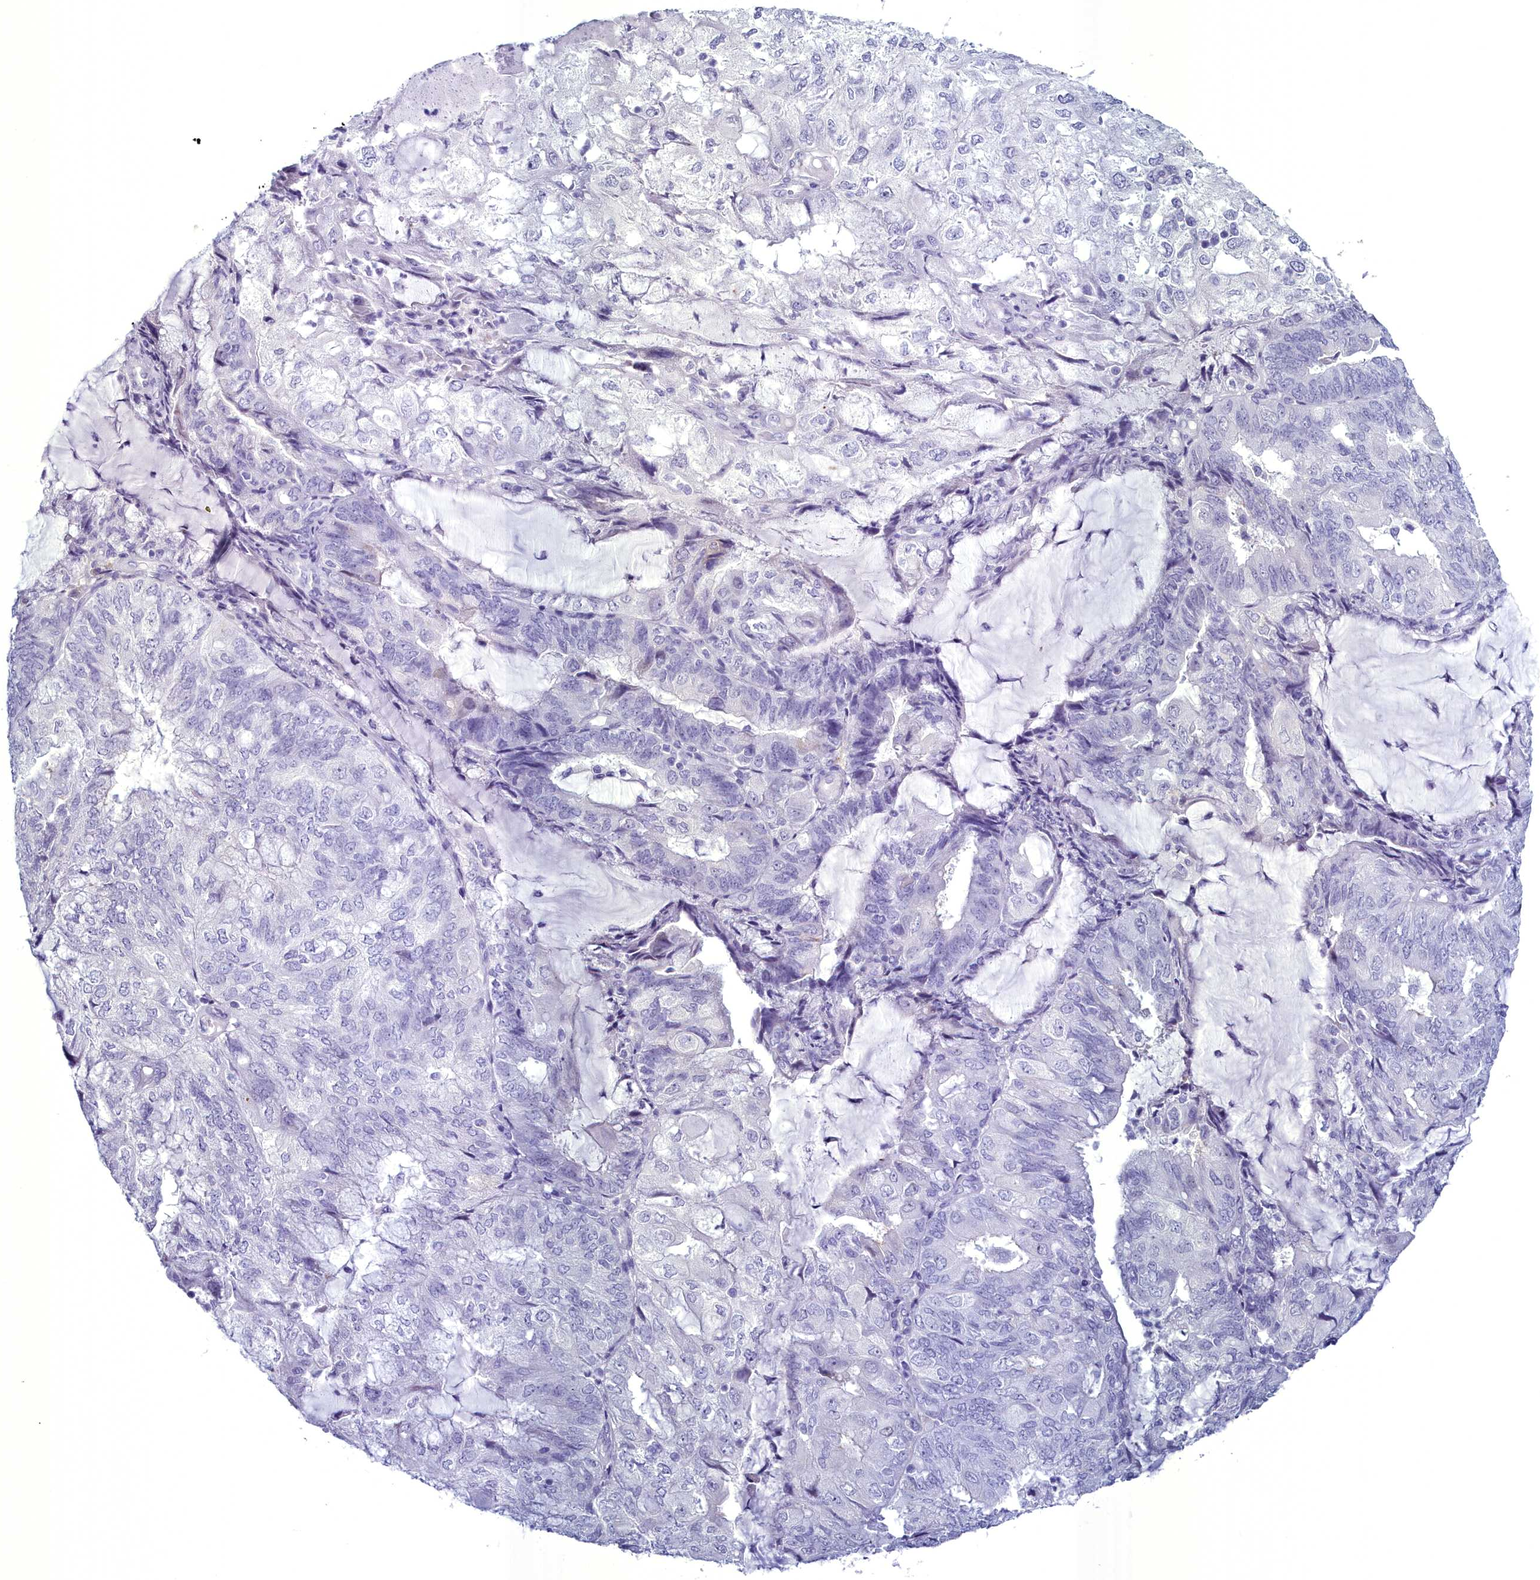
{"staining": {"intensity": "negative", "quantity": "none", "location": "none"}, "tissue": "endometrial cancer", "cell_type": "Tumor cells", "image_type": "cancer", "snomed": [{"axis": "morphology", "description": "Adenocarcinoma, NOS"}, {"axis": "topography", "description": "Endometrium"}], "caption": "High power microscopy image of an immunohistochemistry histopathology image of adenocarcinoma (endometrial), revealing no significant staining in tumor cells.", "gene": "MAP6", "patient": {"sex": "female", "age": 81}}